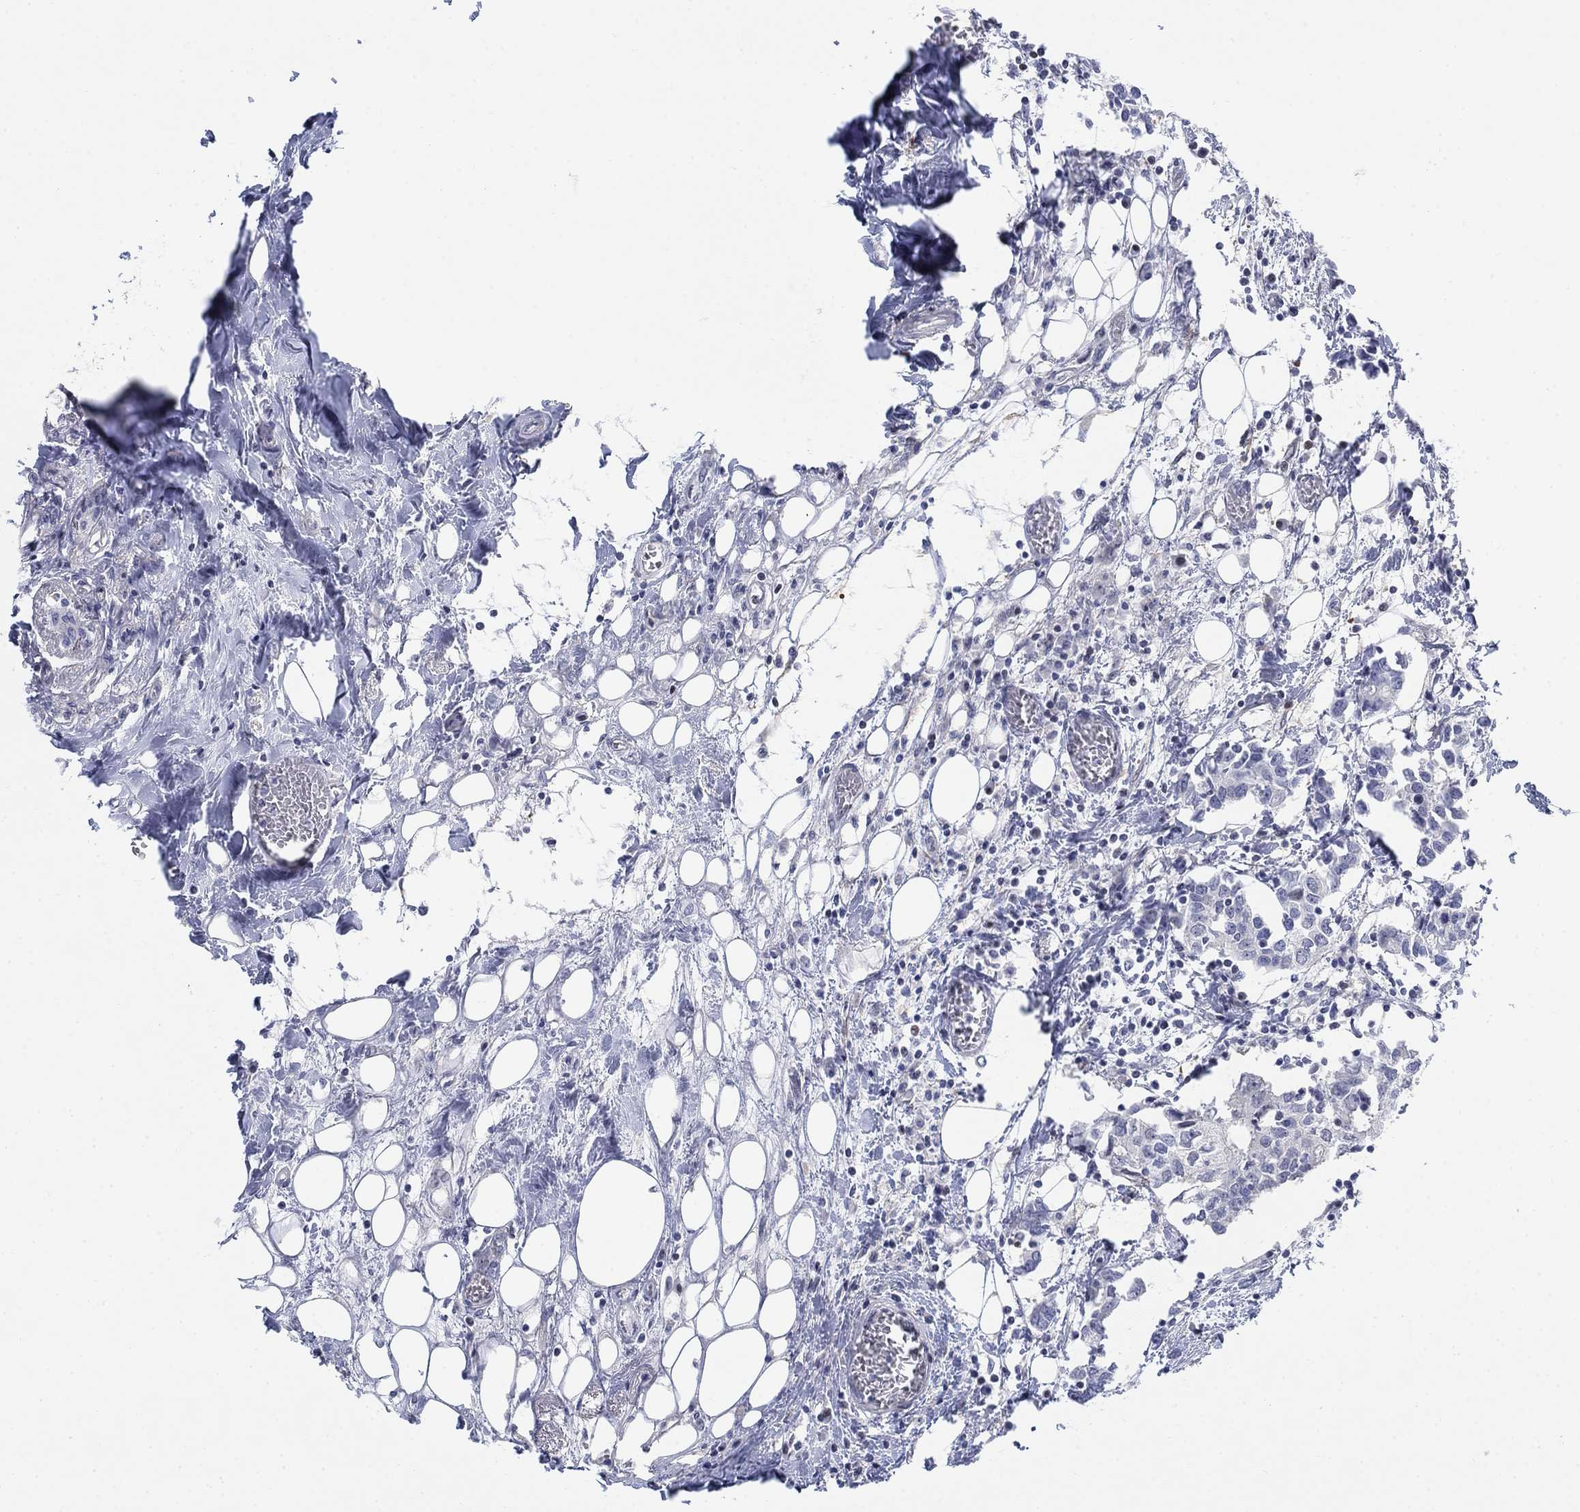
{"staining": {"intensity": "negative", "quantity": "none", "location": "none"}, "tissue": "breast cancer", "cell_type": "Tumor cells", "image_type": "cancer", "snomed": [{"axis": "morphology", "description": "Duct carcinoma"}, {"axis": "topography", "description": "Breast"}], "caption": "This is an IHC image of breast infiltrating ductal carcinoma. There is no staining in tumor cells.", "gene": "MYO3A", "patient": {"sex": "female", "age": 83}}